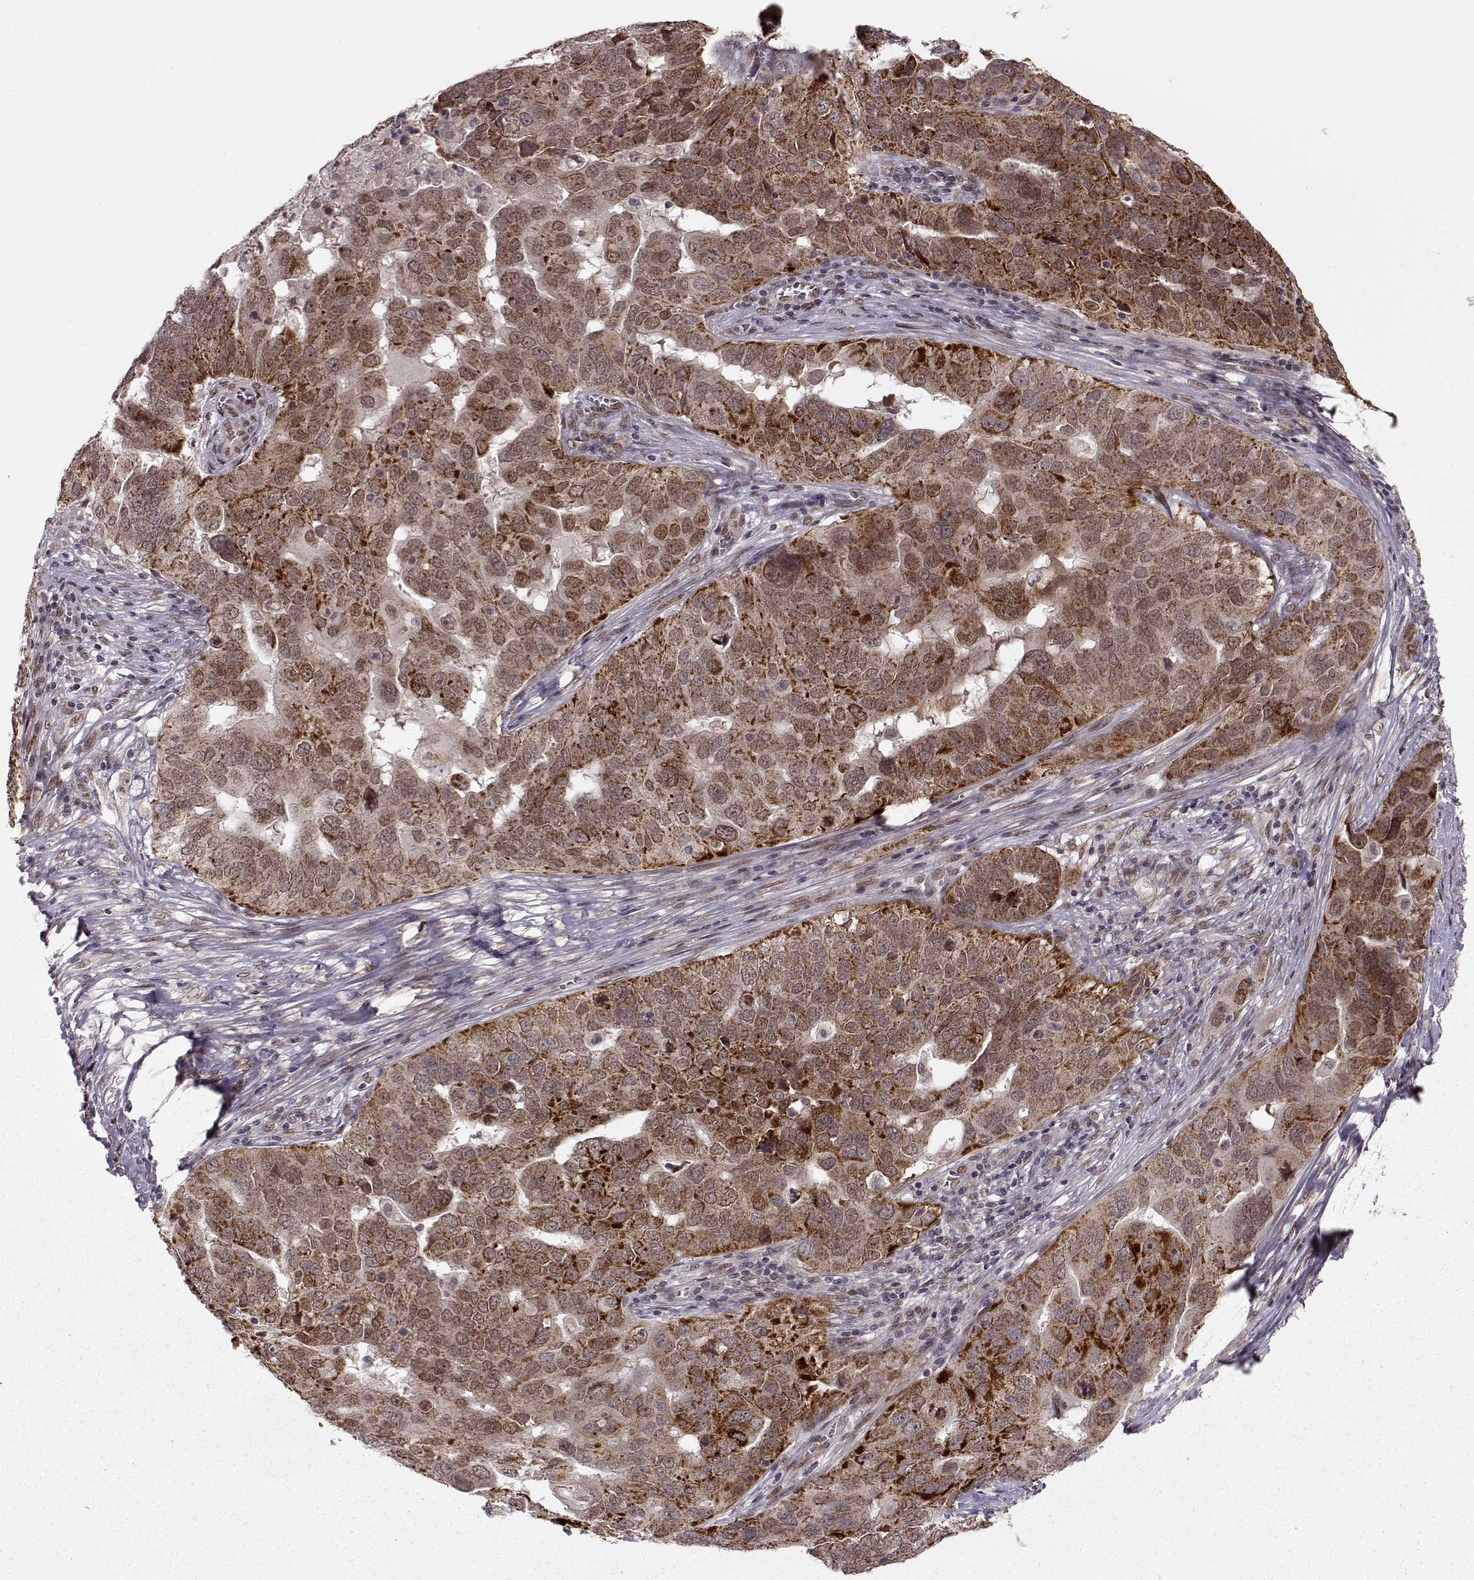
{"staining": {"intensity": "strong", "quantity": ">75%", "location": "cytoplasmic/membranous"}, "tissue": "ovarian cancer", "cell_type": "Tumor cells", "image_type": "cancer", "snomed": [{"axis": "morphology", "description": "Carcinoma, endometroid"}, {"axis": "topography", "description": "Soft tissue"}, {"axis": "topography", "description": "Ovary"}], "caption": "The immunohistochemical stain labels strong cytoplasmic/membranous staining in tumor cells of ovarian cancer (endometroid carcinoma) tissue.", "gene": "RAI1", "patient": {"sex": "female", "age": 52}}